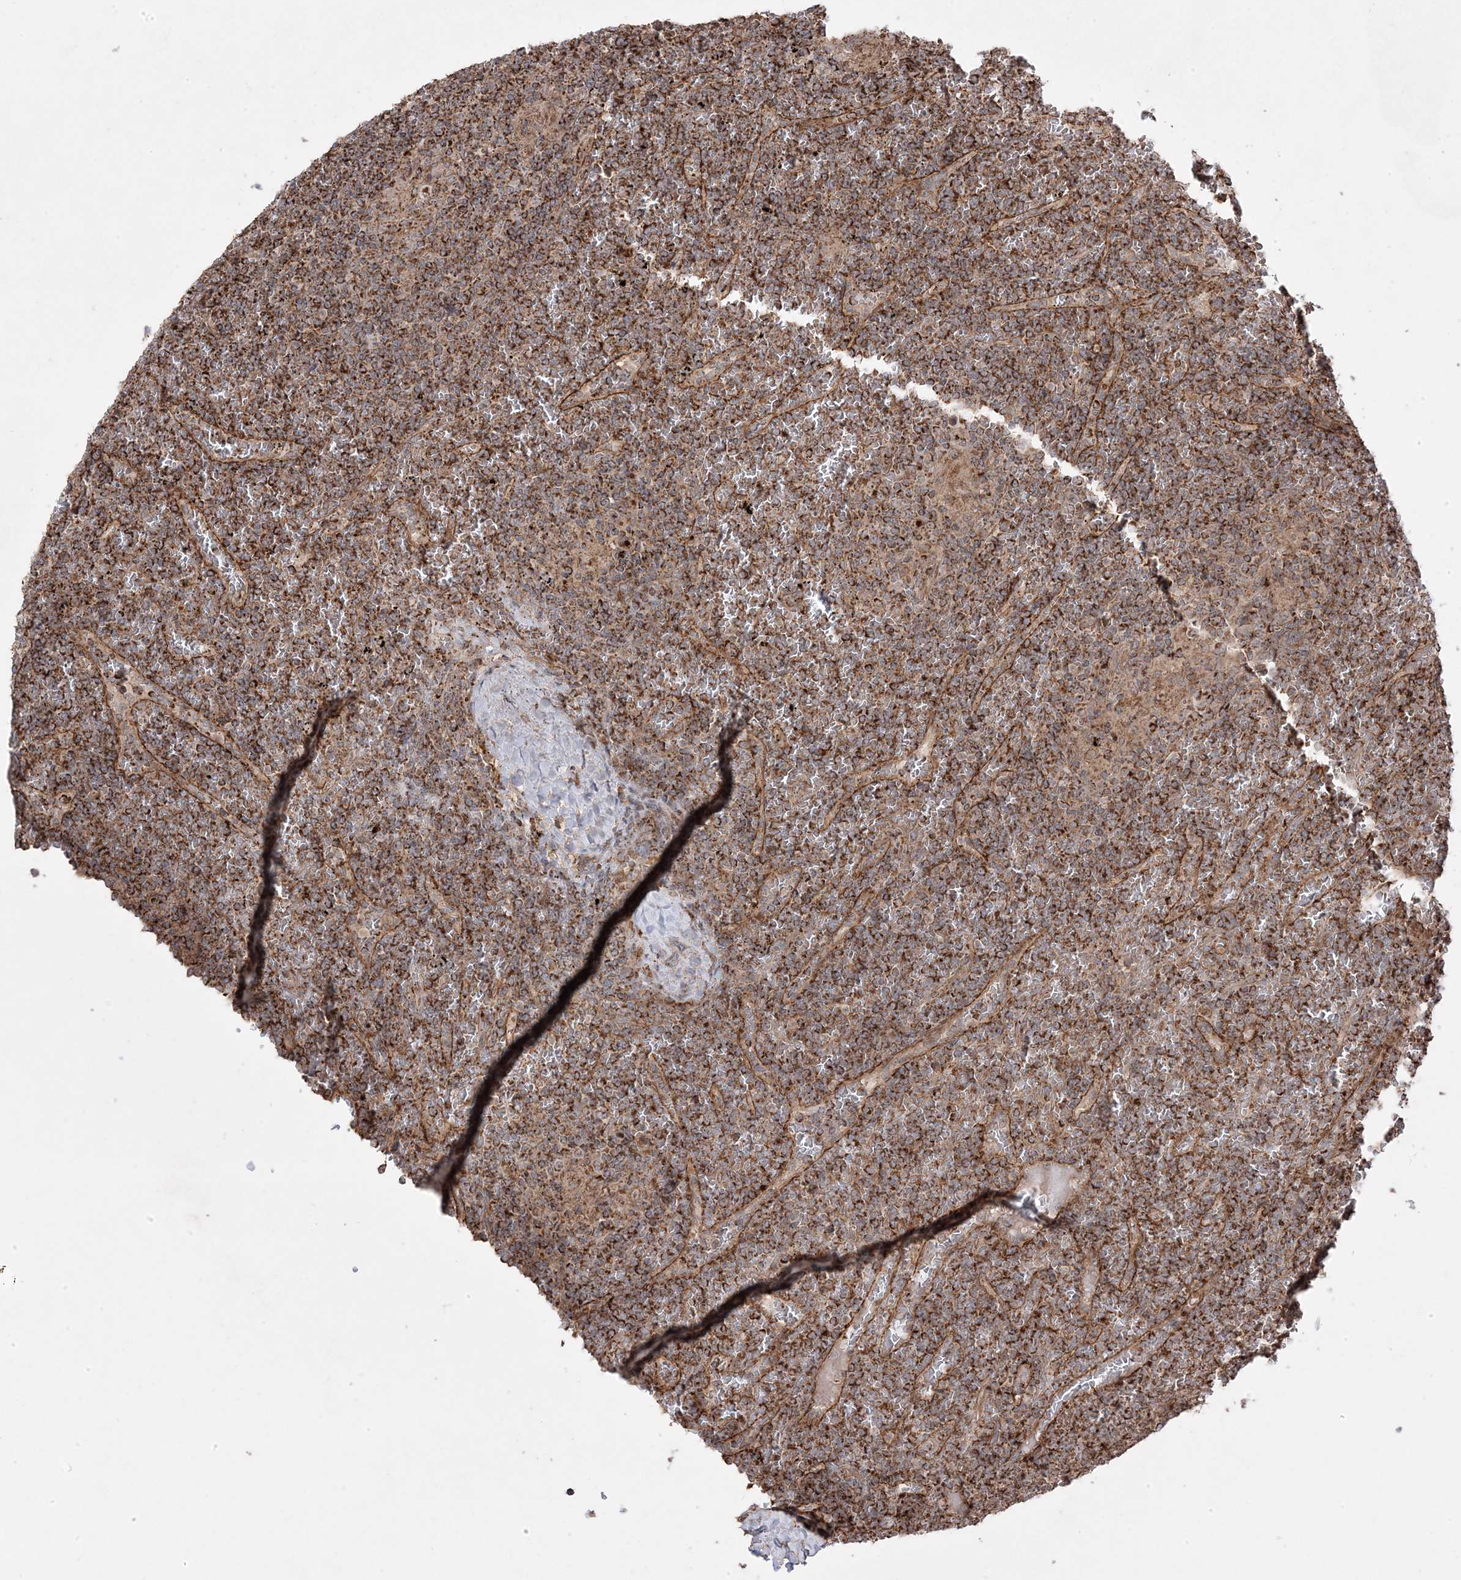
{"staining": {"intensity": "strong", "quantity": ">75%", "location": "cytoplasmic/membranous"}, "tissue": "lymphoma", "cell_type": "Tumor cells", "image_type": "cancer", "snomed": [{"axis": "morphology", "description": "Malignant lymphoma, non-Hodgkin's type, Low grade"}, {"axis": "topography", "description": "Spleen"}], "caption": "The immunohistochemical stain shows strong cytoplasmic/membranous positivity in tumor cells of malignant lymphoma, non-Hodgkin's type (low-grade) tissue. (Stains: DAB in brown, nuclei in blue, Microscopy: brightfield microscopy at high magnification).", "gene": "CLUAP1", "patient": {"sex": "female", "age": 19}}